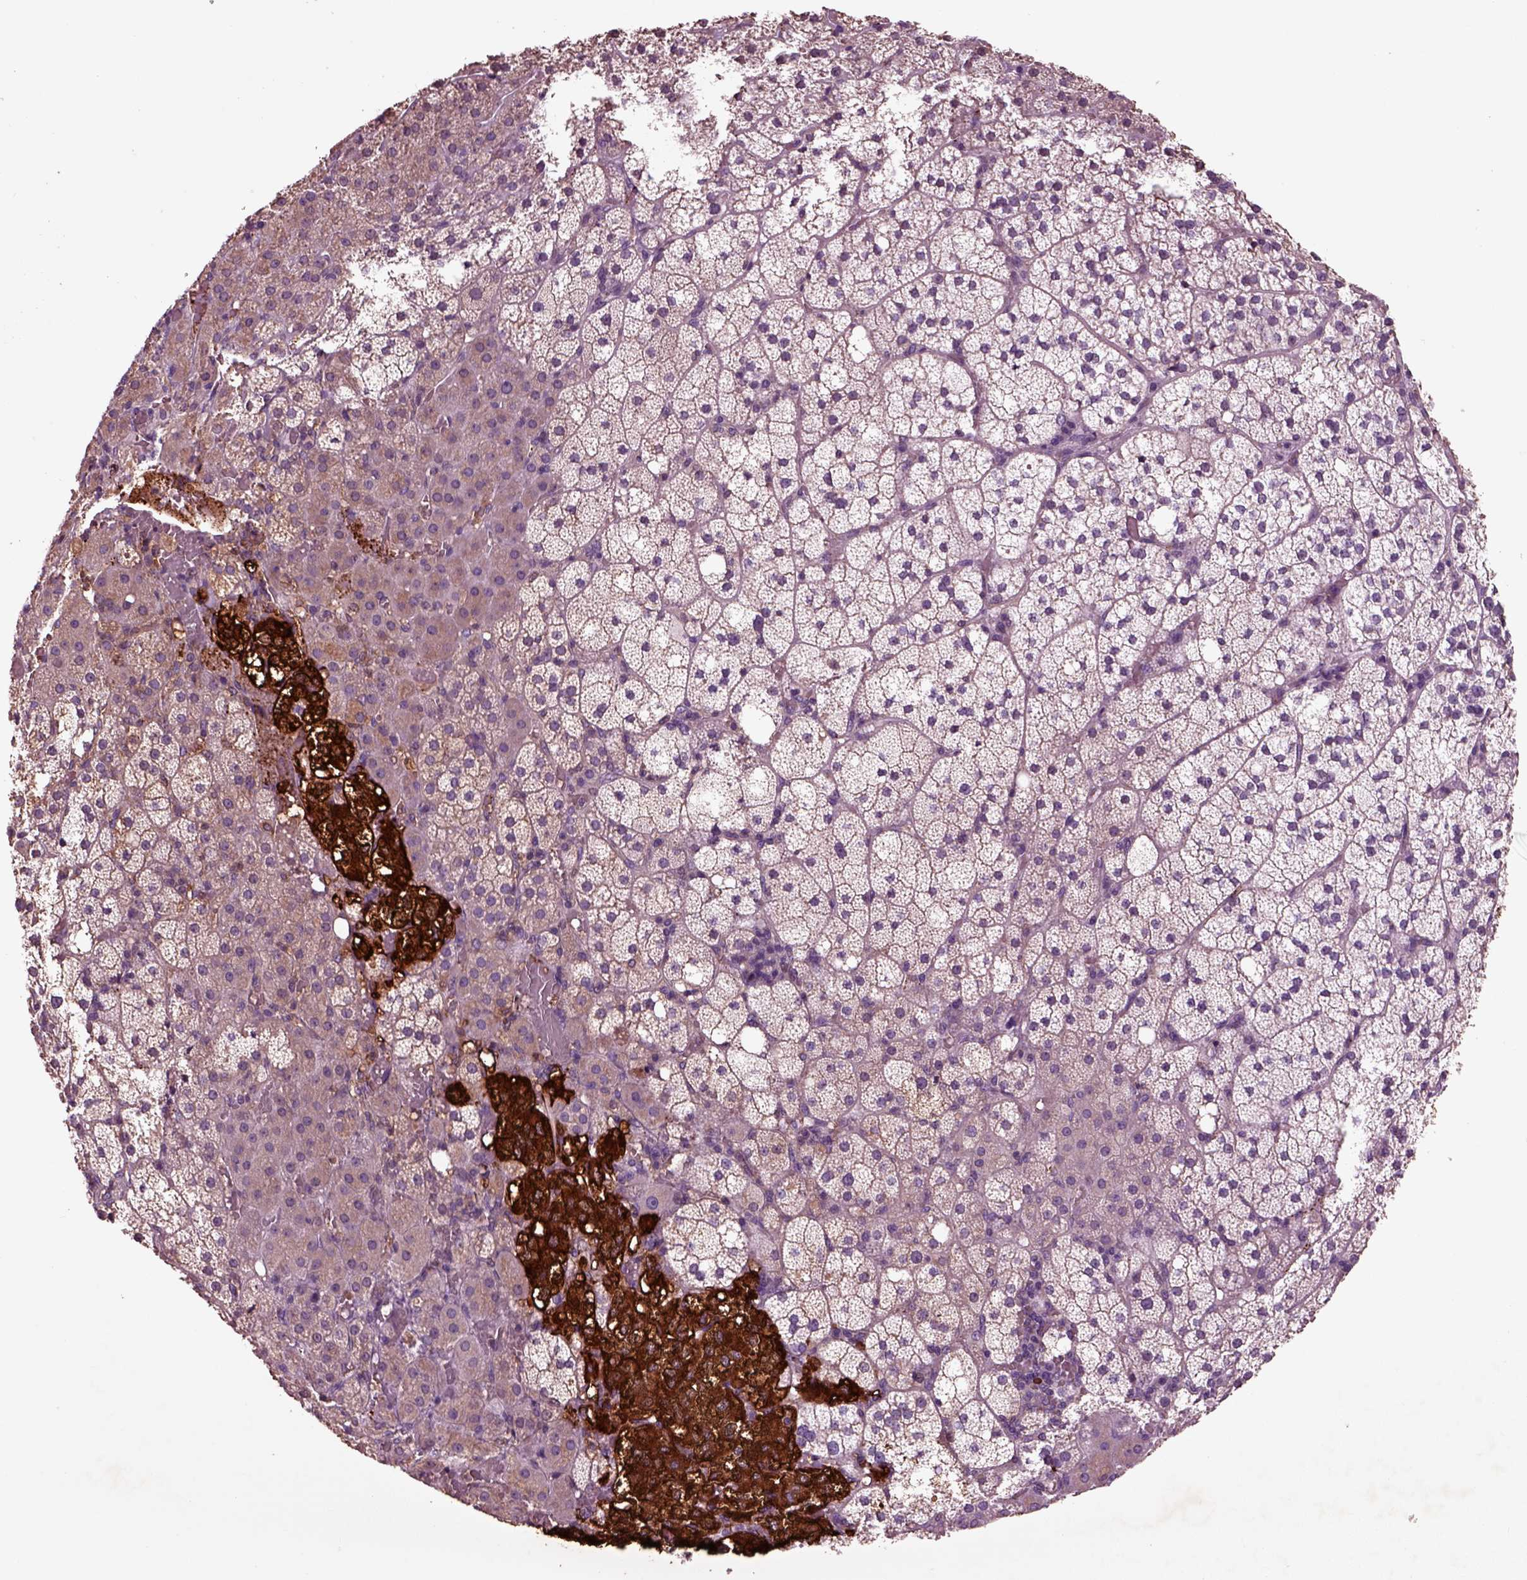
{"staining": {"intensity": "strong", "quantity": "25%-75%", "location": "cytoplasmic/membranous"}, "tissue": "adrenal gland", "cell_type": "Glandular cells", "image_type": "normal", "snomed": [{"axis": "morphology", "description": "Normal tissue, NOS"}, {"axis": "topography", "description": "Adrenal gland"}], "caption": "Human adrenal gland stained for a protein (brown) demonstrates strong cytoplasmic/membranous positive staining in approximately 25%-75% of glandular cells.", "gene": "CHGB", "patient": {"sex": "male", "age": 53}}